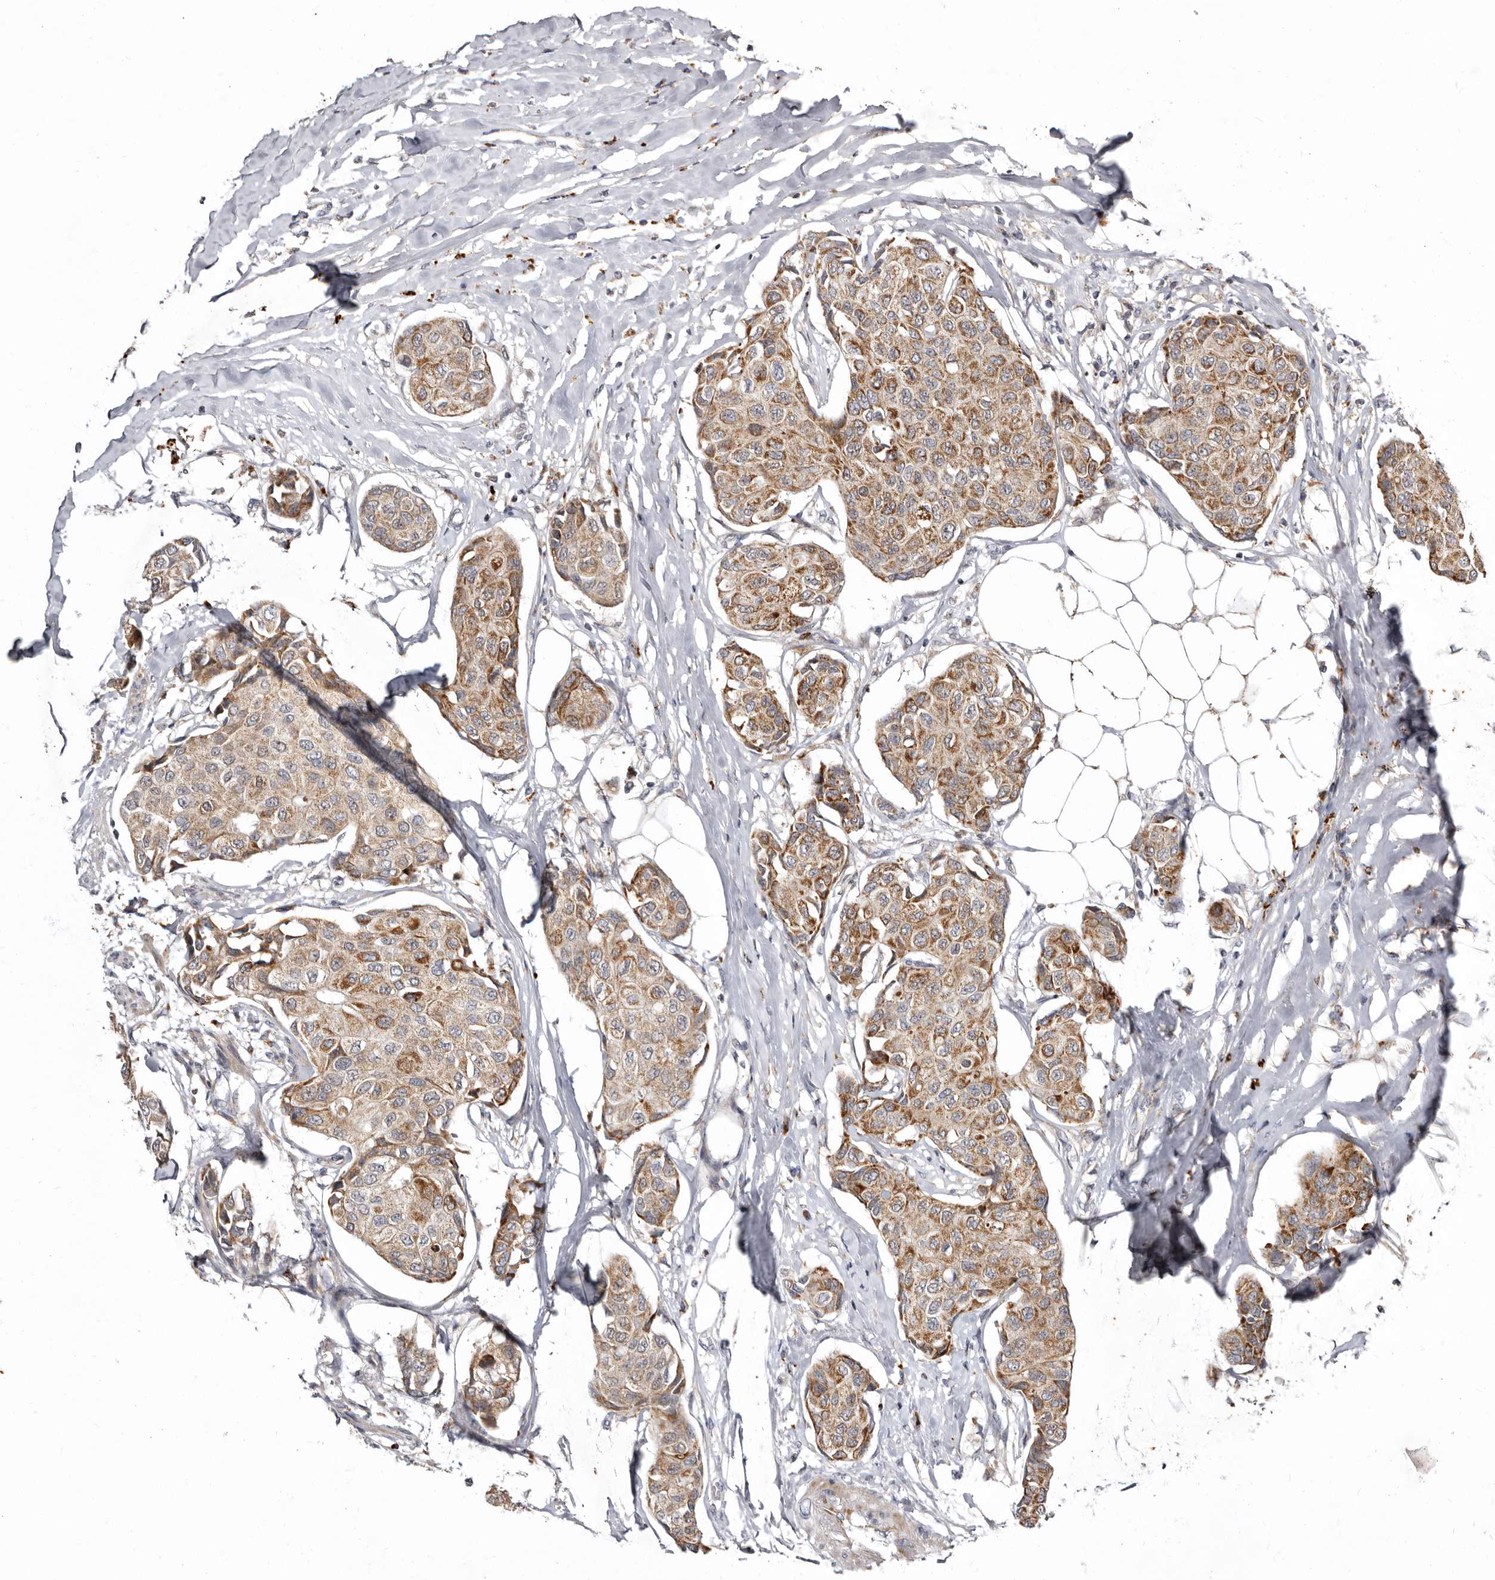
{"staining": {"intensity": "moderate", "quantity": ">75%", "location": "cytoplasmic/membranous"}, "tissue": "breast cancer", "cell_type": "Tumor cells", "image_type": "cancer", "snomed": [{"axis": "morphology", "description": "Duct carcinoma"}, {"axis": "topography", "description": "Breast"}], "caption": "Moderate cytoplasmic/membranous staining is present in about >75% of tumor cells in breast cancer. (IHC, brightfield microscopy, high magnification).", "gene": "SMC4", "patient": {"sex": "female", "age": 80}}